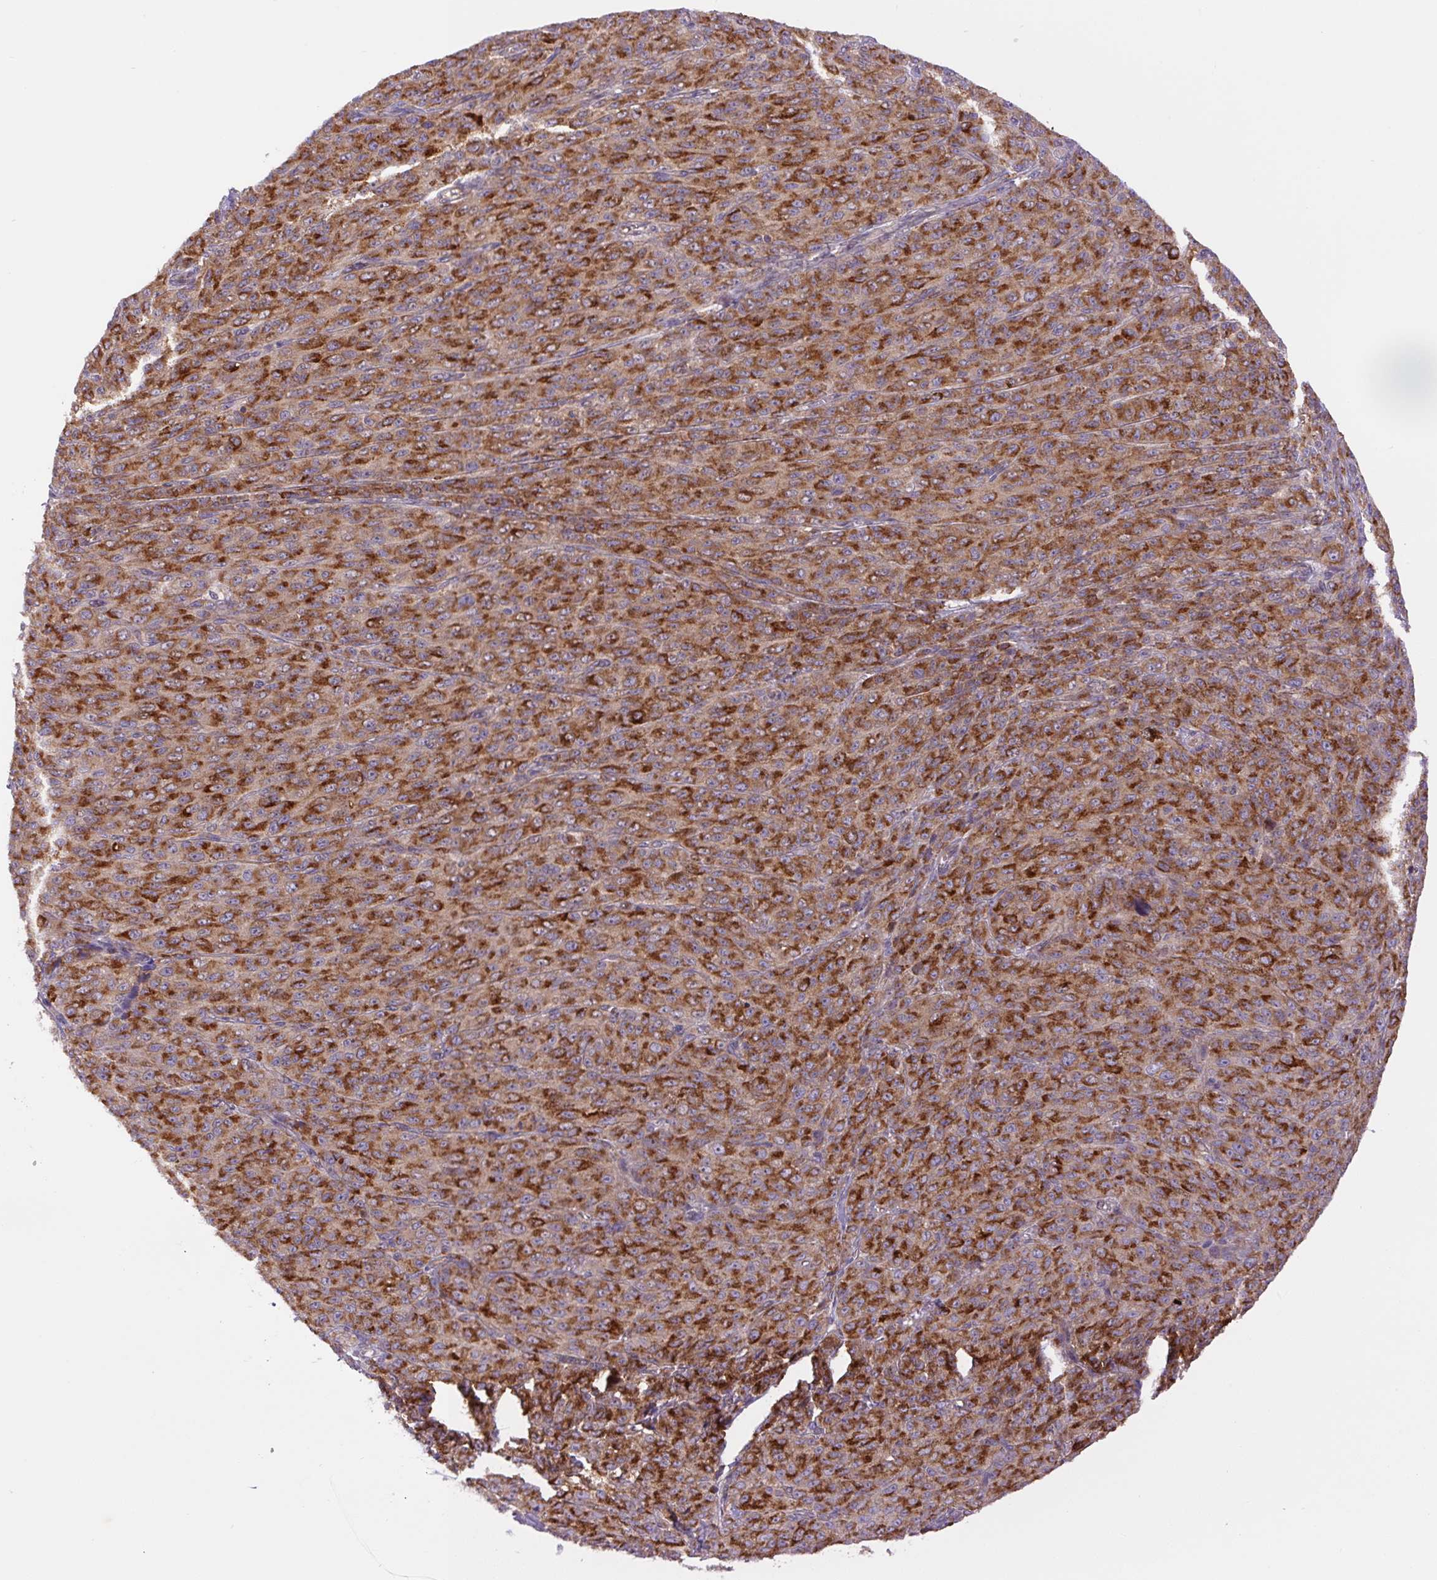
{"staining": {"intensity": "strong", "quantity": "25%-75%", "location": "cytoplasmic/membranous"}, "tissue": "melanoma", "cell_type": "Tumor cells", "image_type": "cancer", "snomed": [{"axis": "morphology", "description": "Malignant melanoma, NOS"}, {"axis": "topography", "description": "Skin"}], "caption": "The image displays immunohistochemical staining of malignant melanoma. There is strong cytoplasmic/membranous expression is appreciated in about 25%-75% of tumor cells.", "gene": "MINK1", "patient": {"sex": "female", "age": 52}}